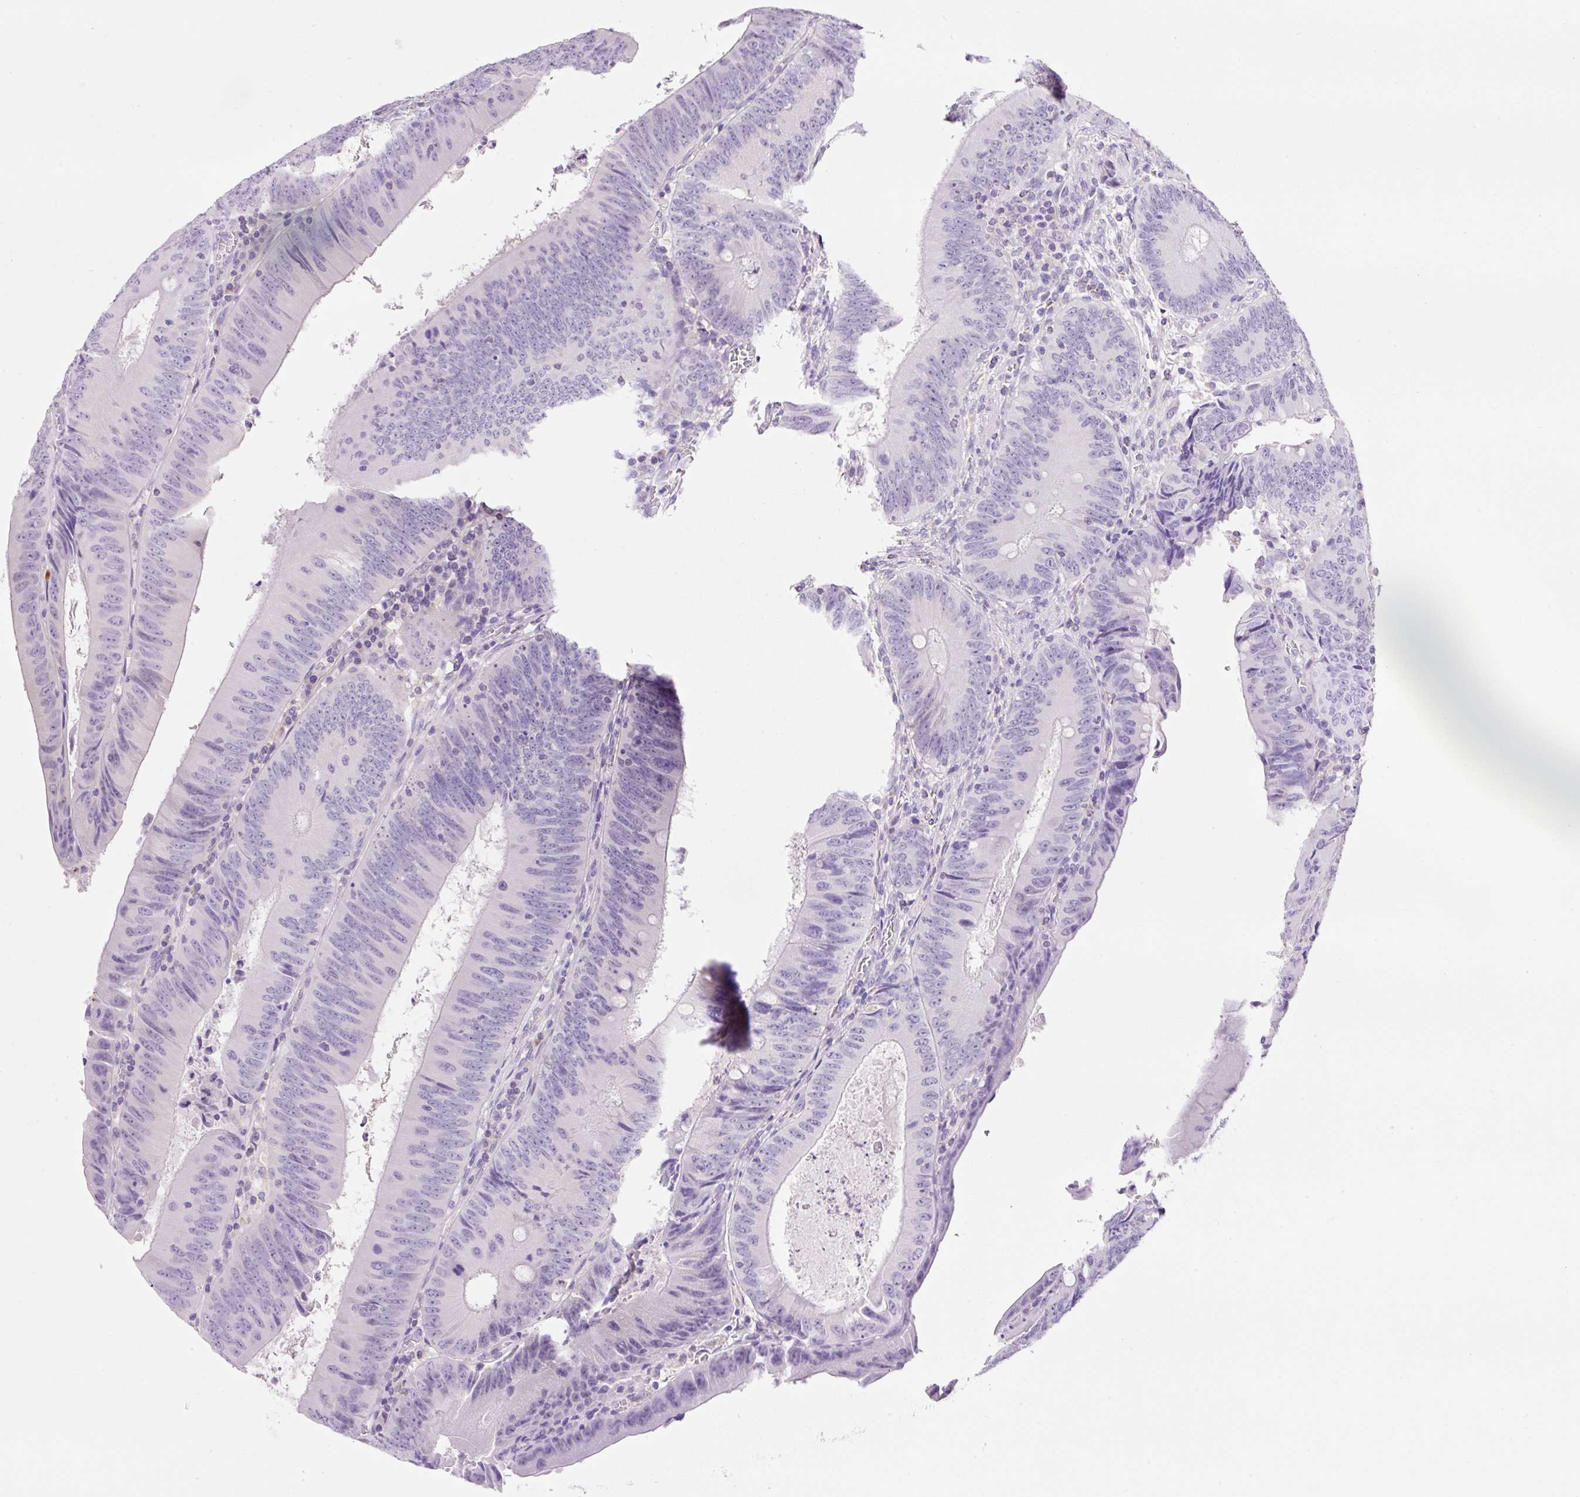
{"staining": {"intensity": "negative", "quantity": "none", "location": "none"}, "tissue": "colorectal cancer", "cell_type": "Tumor cells", "image_type": "cancer", "snomed": [{"axis": "morphology", "description": "Adenocarcinoma, NOS"}, {"axis": "topography", "description": "Rectum"}], "caption": "There is no significant expression in tumor cells of adenocarcinoma (colorectal).", "gene": "NDST3", "patient": {"sex": "female", "age": 72}}